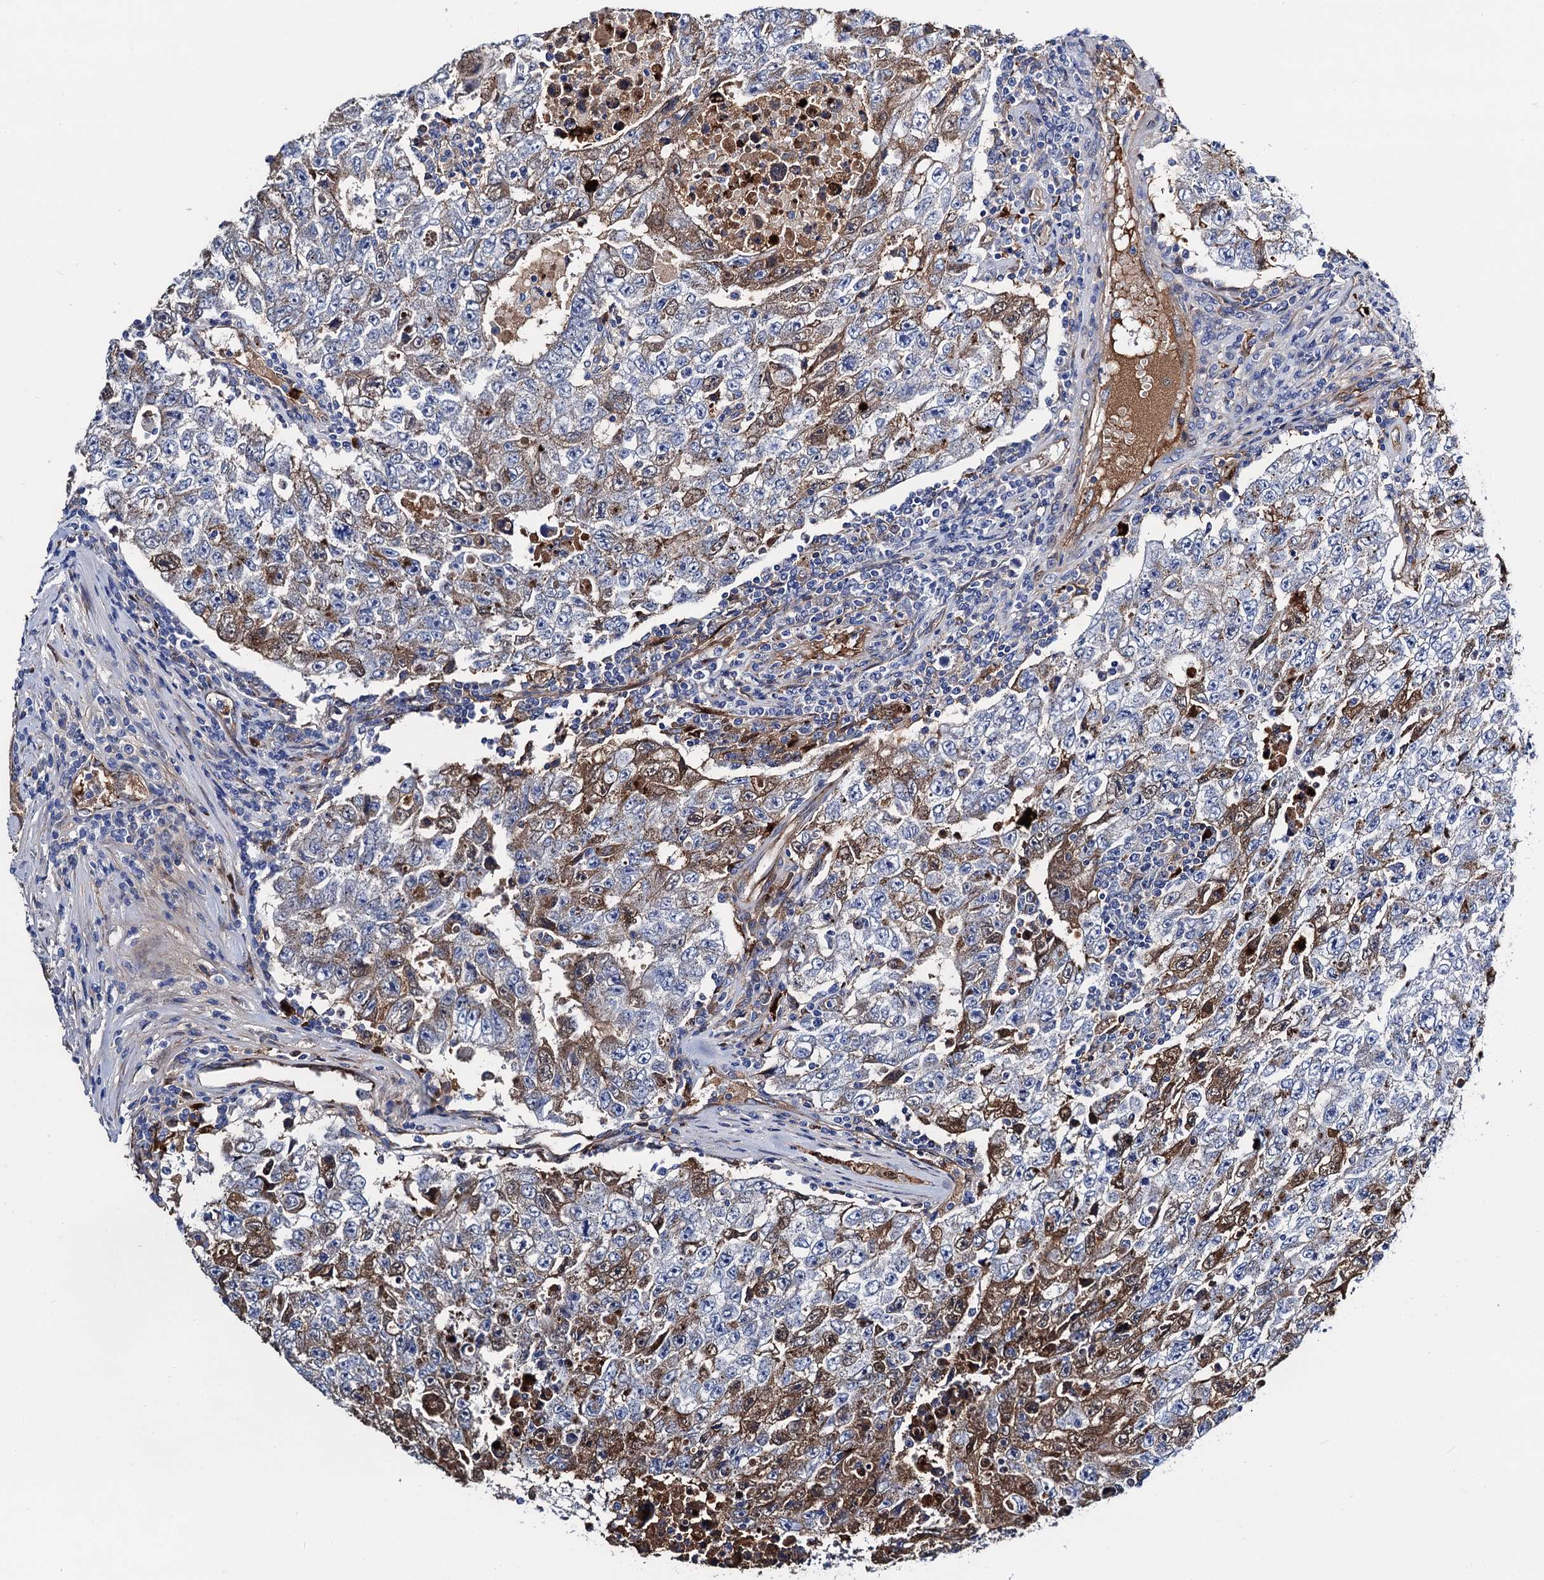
{"staining": {"intensity": "moderate", "quantity": "<25%", "location": "cytoplasmic/membranous"}, "tissue": "testis cancer", "cell_type": "Tumor cells", "image_type": "cancer", "snomed": [{"axis": "morphology", "description": "Carcinoma, Embryonal, NOS"}, {"axis": "topography", "description": "Testis"}], "caption": "Immunohistochemical staining of embryonal carcinoma (testis) exhibits low levels of moderate cytoplasmic/membranous protein positivity in approximately <25% of tumor cells.", "gene": "FREM3", "patient": {"sex": "male", "age": 17}}